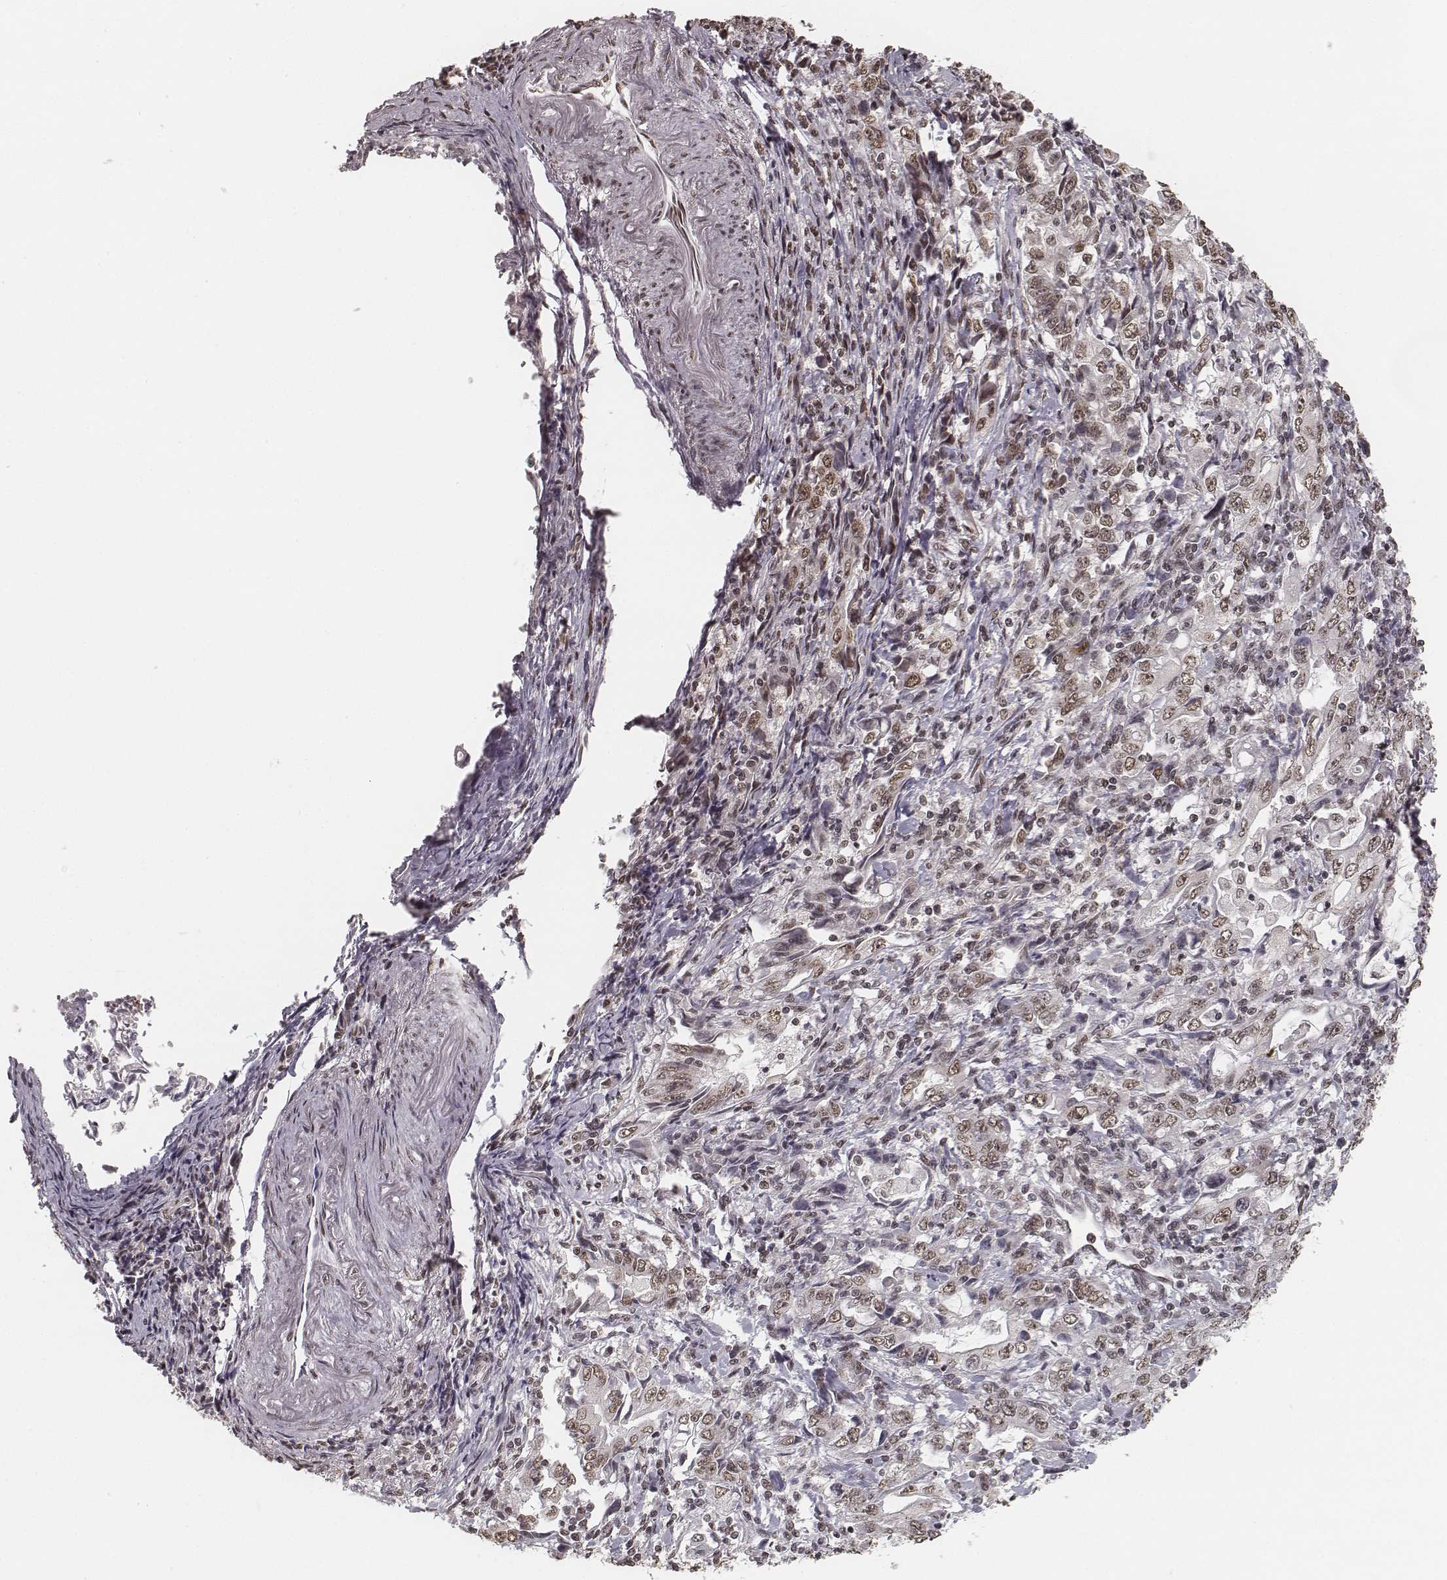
{"staining": {"intensity": "weak", "quantity": ">75%", "location": "nuclear"}, "tissue": "stomach cancer", "cell_type": "Tumor cells", "image_type": "cancer", "snomed": [{"axis": "morphology", "description": "Adenocarcinoma, NOS"}, {"axis": "topography", "description": "Stomach, lower"}], "caption": "A high-resolution image shows immunohistochemistry (IHC) staining of stomach cancer, which exhibits weak nuclear staining in approximately >75% of tumor cells. (DAB (3,3'-diaminobenzidine) IHC, brown staining for protein, blue staining for nuclei).", "gene": "HMGA2", "patient": {"sex": "female", "age": 72}}